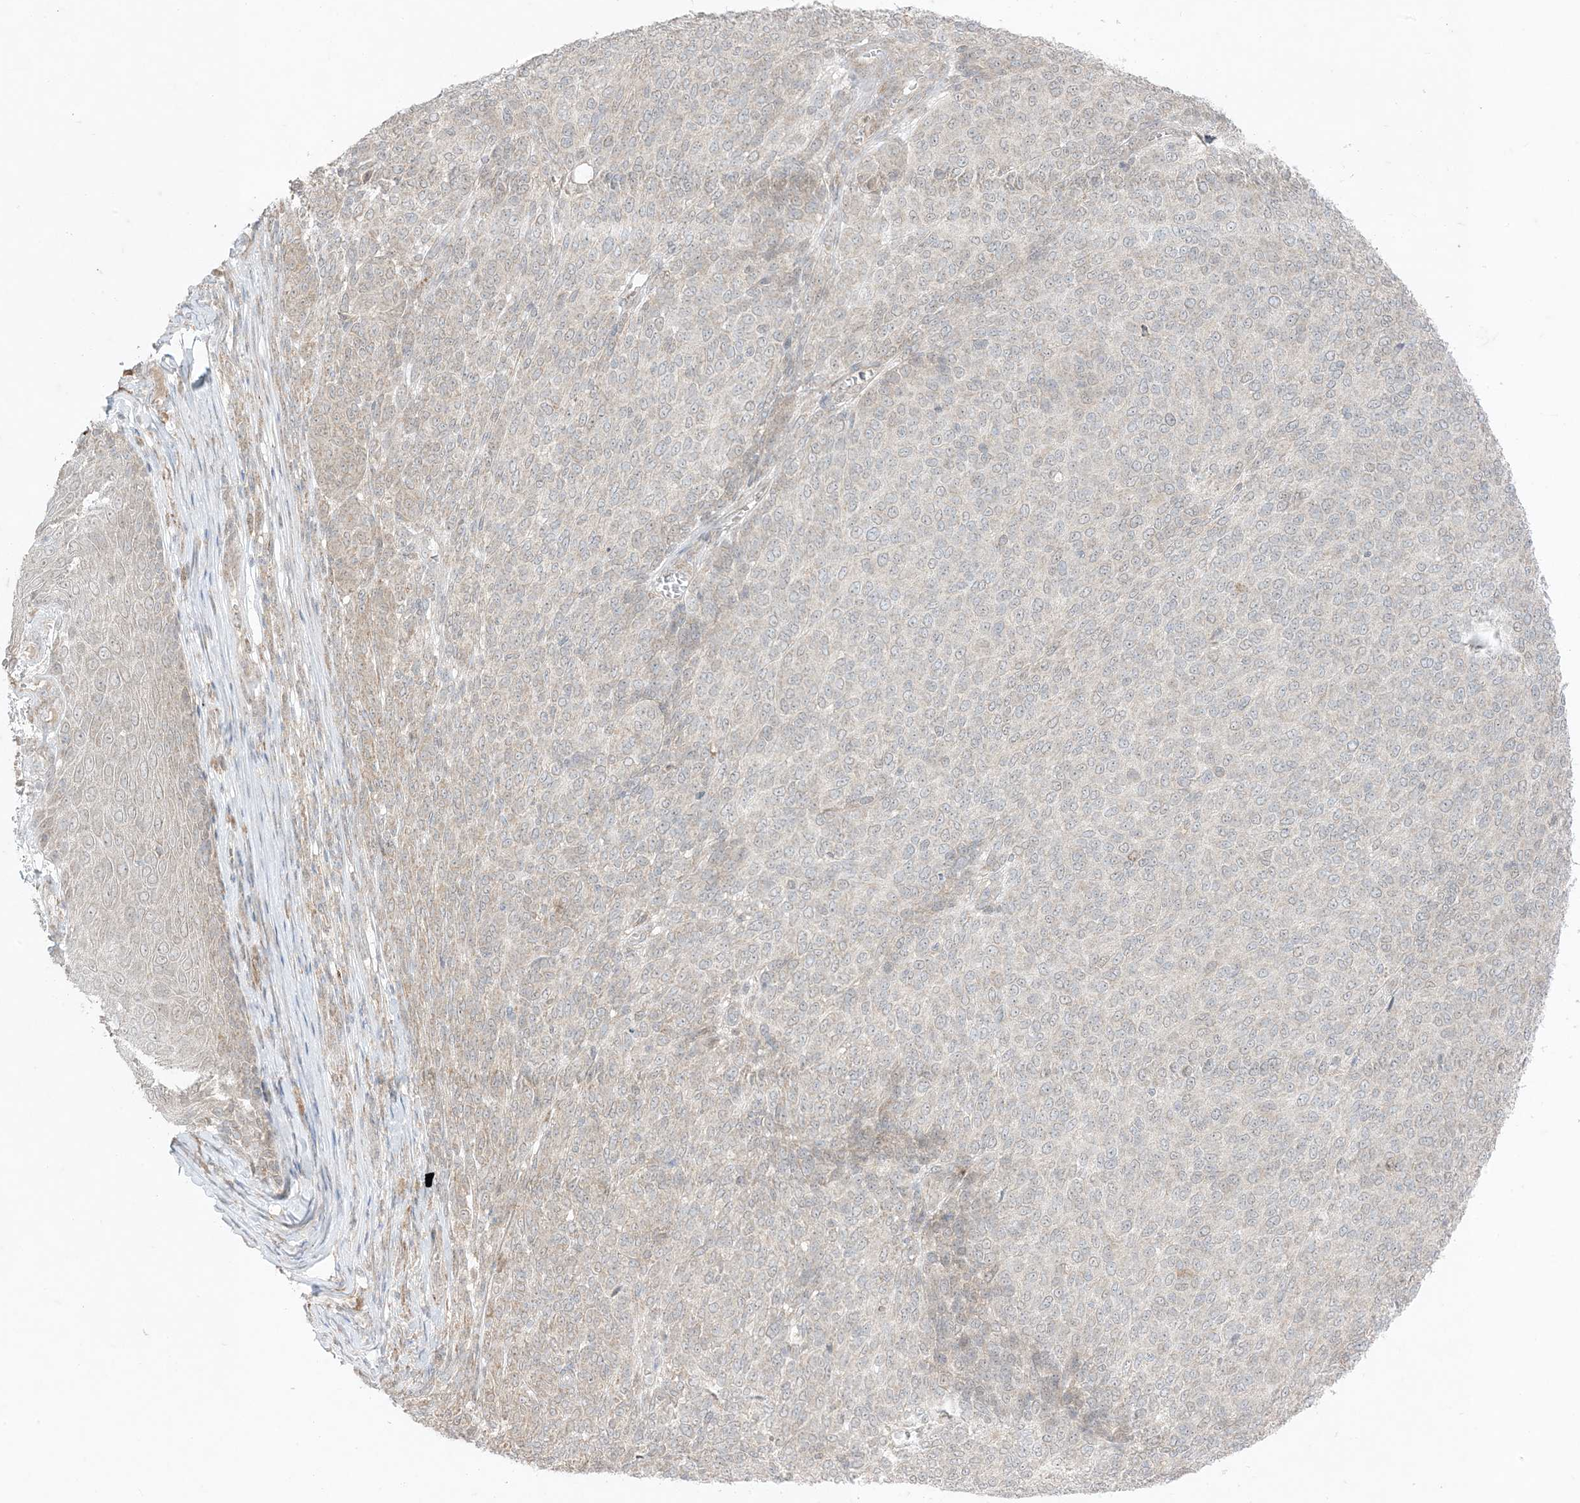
{"staining": {"intensity": "negative", "quantity": "none", "location": "none"}, "tissue": "melanoma", "cell_type": "Tumor cells", "image_type": "cancer", "snomed": [{"axis": "morphology", "description": "Malignant melanoma, NOS"}, {"axis": "topography", "description": "Skin"}], "caption": "Tumor cells show no significant protein staining in malignant melanoma.", "gene": "ODC1", "patient": {"sex": "male", "age": 49}}